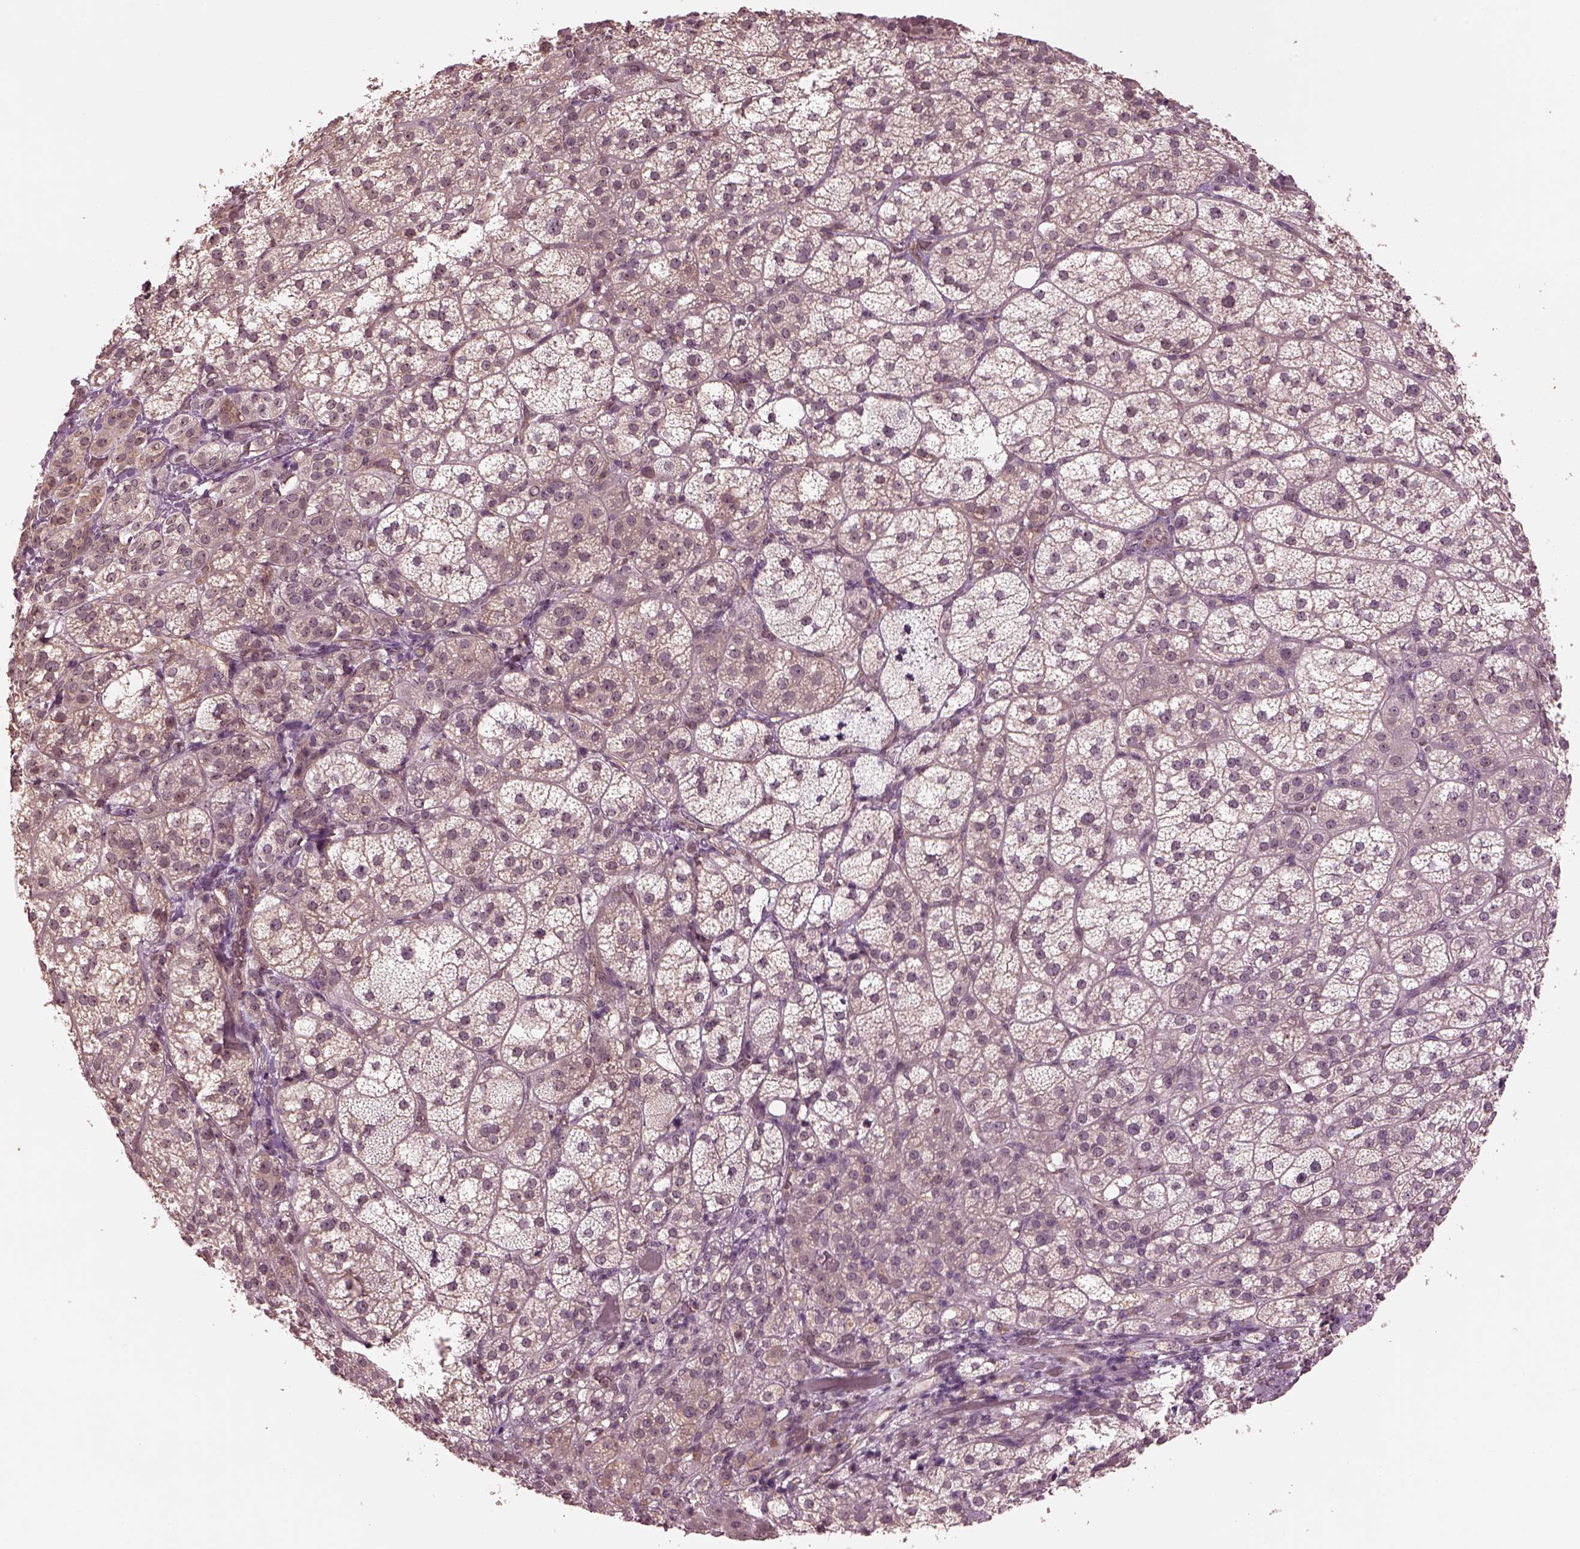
{"staining": {"intensity": "weak", "quantity": "<25%", "location": "cytoplasmic/membranous,nuclear"}, "tissue": "adrenal gland", "cell_type": "Glandular cells", "image_type": "normal", "snomed": [{"axis": "morphology", "description": "Normal tissue, NOS"}, {"axis": "topography", "description": "Adrenal gland"}], "caption": "Histopathology image shows no protein expression in glandular cells of normal adrenal gland. (Stains: DAB (3,3'-diaminobenzidine) immunohistochemistry (IHC) with hematoxylin counter stain, Microscopy: brightfield microscopy at high magnification).", "gene": "GNRH1", "patient": {"sex": "female", "age": 60}}